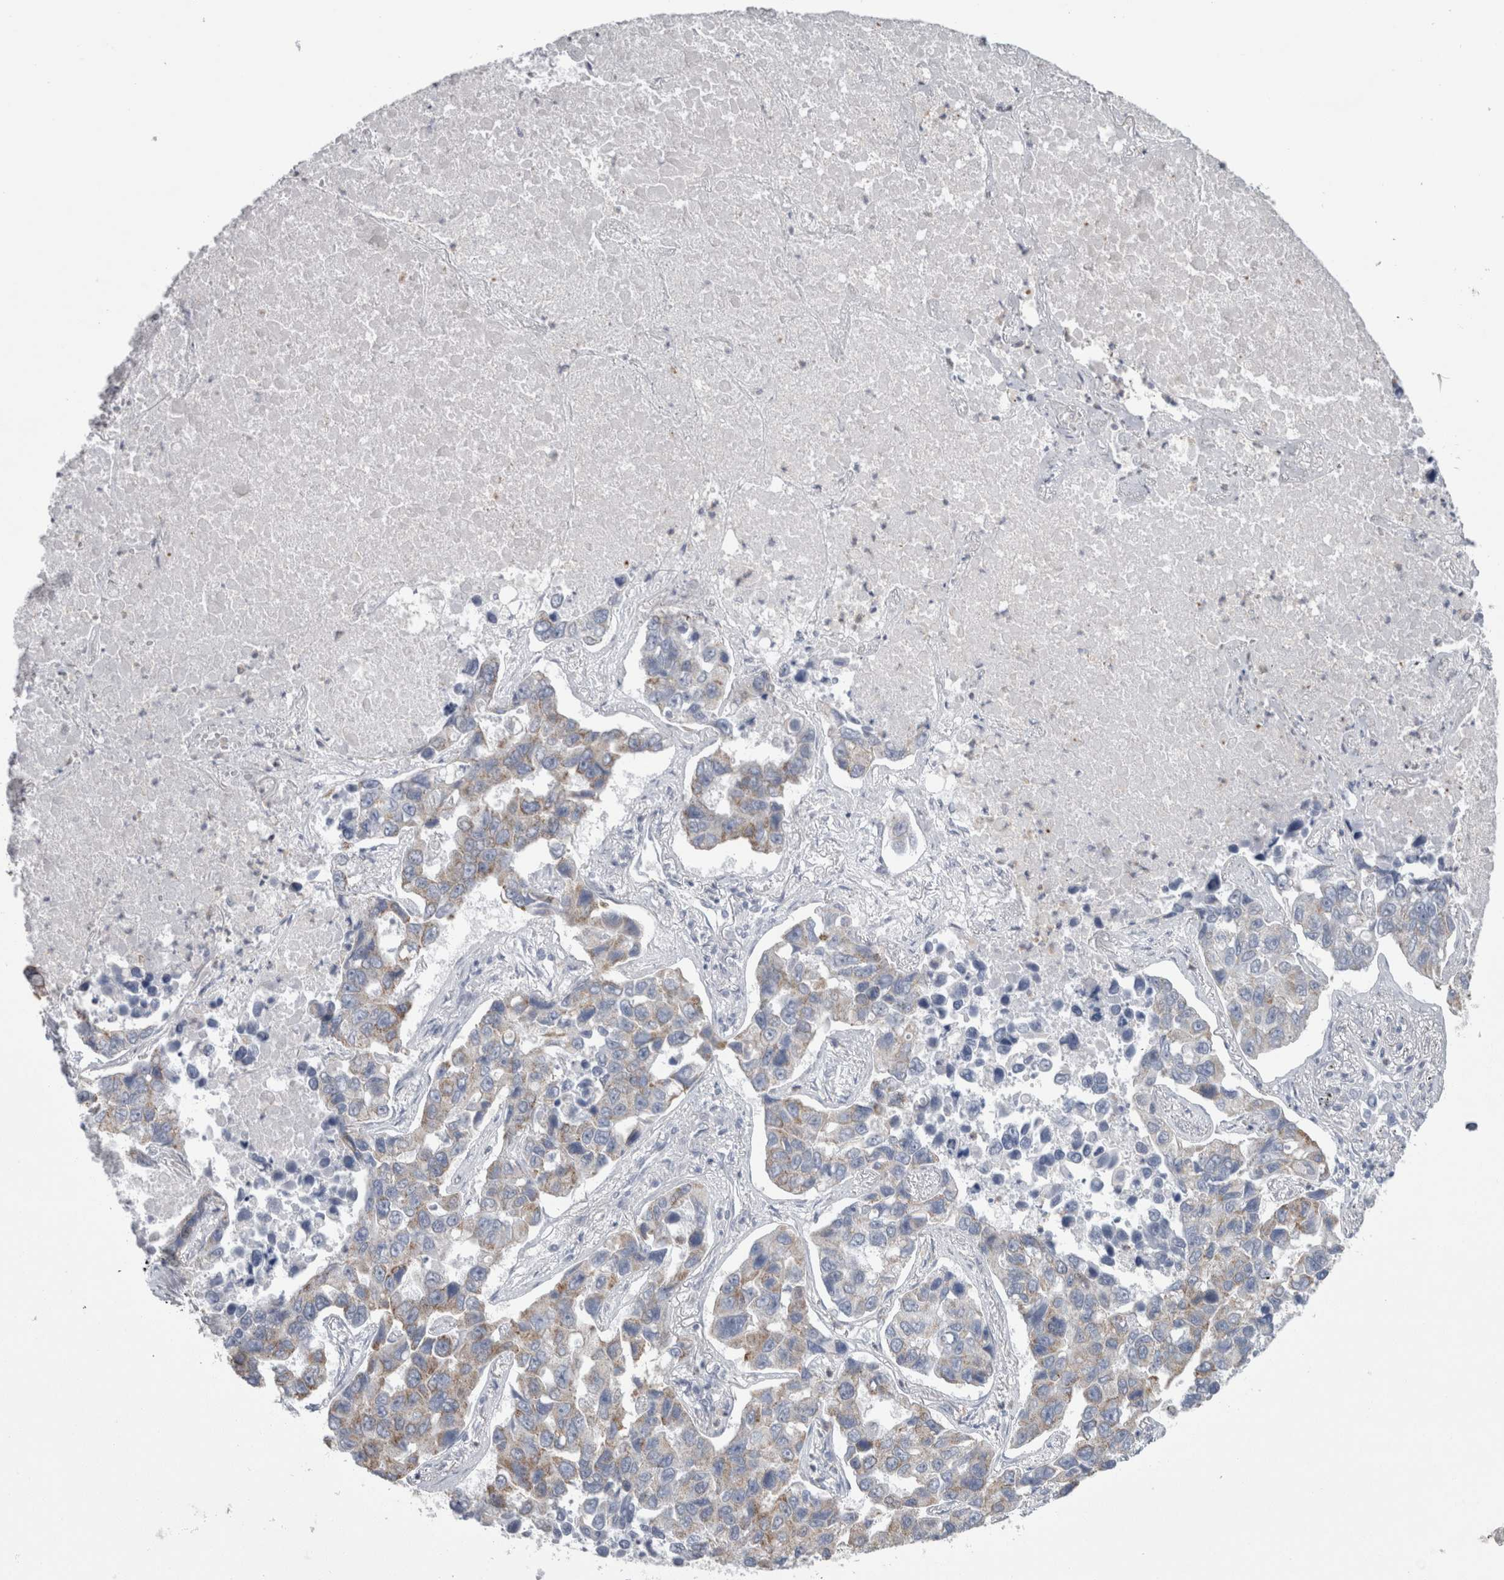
{"staining": {"intensity": "weak", "quantity": "25%-75%", "location": "cytoplasmic/membranous"}, "tissue": "lung cancer", "cell_type": "Tumor cells", "image_type": "cancer", "snomed": [{"axis": "morphology", "description": "Adenocarcinoma, NOS"}, {"axis": "topography", "description": "Lung"}], "caption": "Protein staining of lung cancer (adenocarcinoma) tissue demonstrates weak cytoplasmic/membranous expression in approximately 25%-75% of tumor cells.", "gene": "PLIN1", "patient": {"sex": "male", "age": 64}}